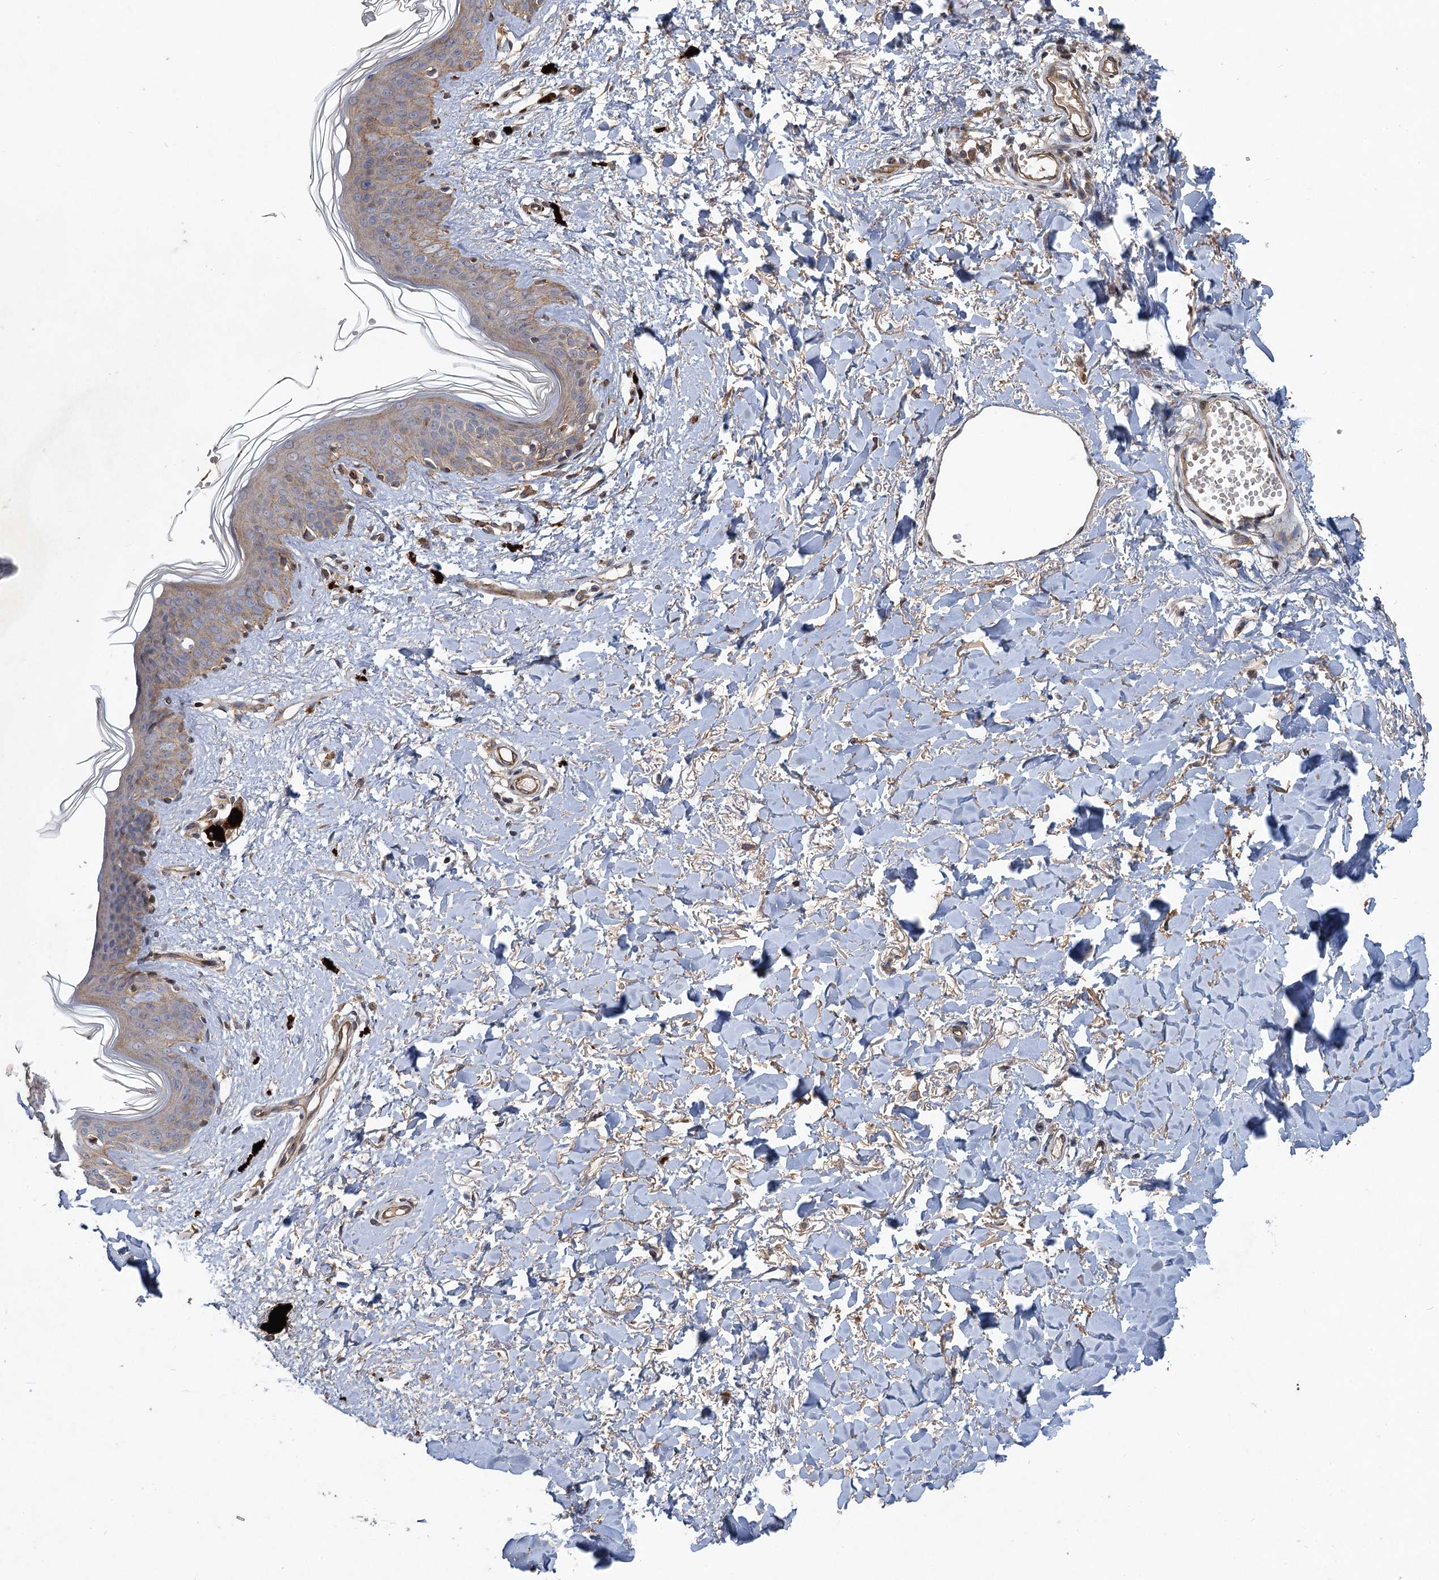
{"staining": {"intensity": "negative", "quantity": "none", "location": "none"}, "tissue": "skin", "cell_type": "Fibroblasts", "image_type": "normal", "snomed": [{"axis": "morphology", "description": "Normal tissue, NOS"}, {"axis": "topography", "description": "Skin"}], "caption": "Immunohistochemistry (IHC) of normal skin displays no staining in fibroblasts.", "gene": "NUDT22", "patient": {"sex": "female", "age": 46}}